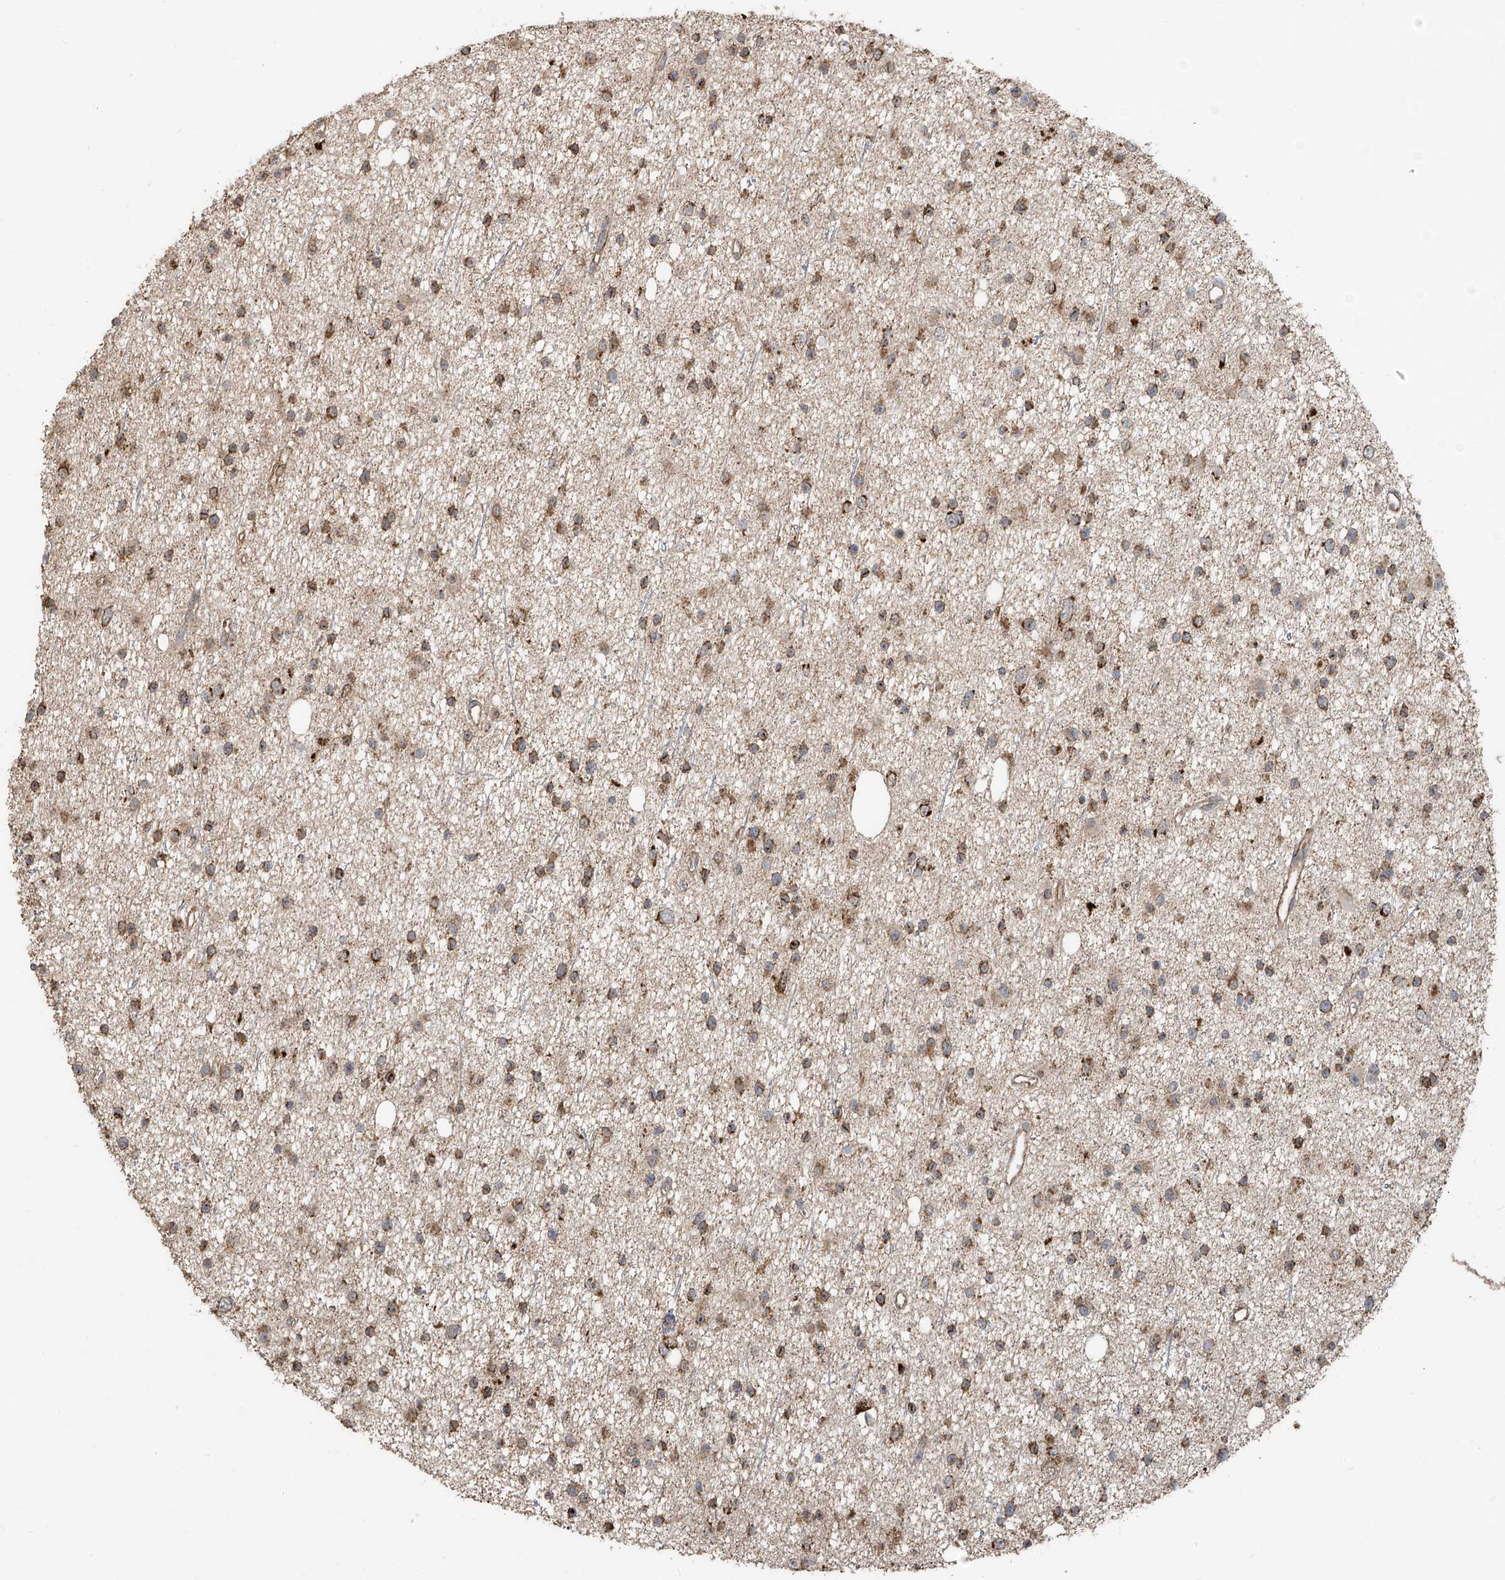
{"staining": {"intensity": "moderate", "quantity": ">75%", "location": "cytoplasmic/membranous"}, "tissue": "glioma", "cell_type": "Tumor cells", "image_type": "cancer", "snomed": [{"axis": "morphology", "description": "Glioma, malignant, Low grade"}, {"axis": "topography", "description": "Cerebral cortex"}], "caption": "Immunohistochemistry (DAB (3,3'-diaminobenzidine)) staining of human glioma shows moderate cytoplasmic/membranous protein positivity in about >75% of tumor cells.", "gene": "UQCC1", "patient": {"sex": "female", "age": 39}}